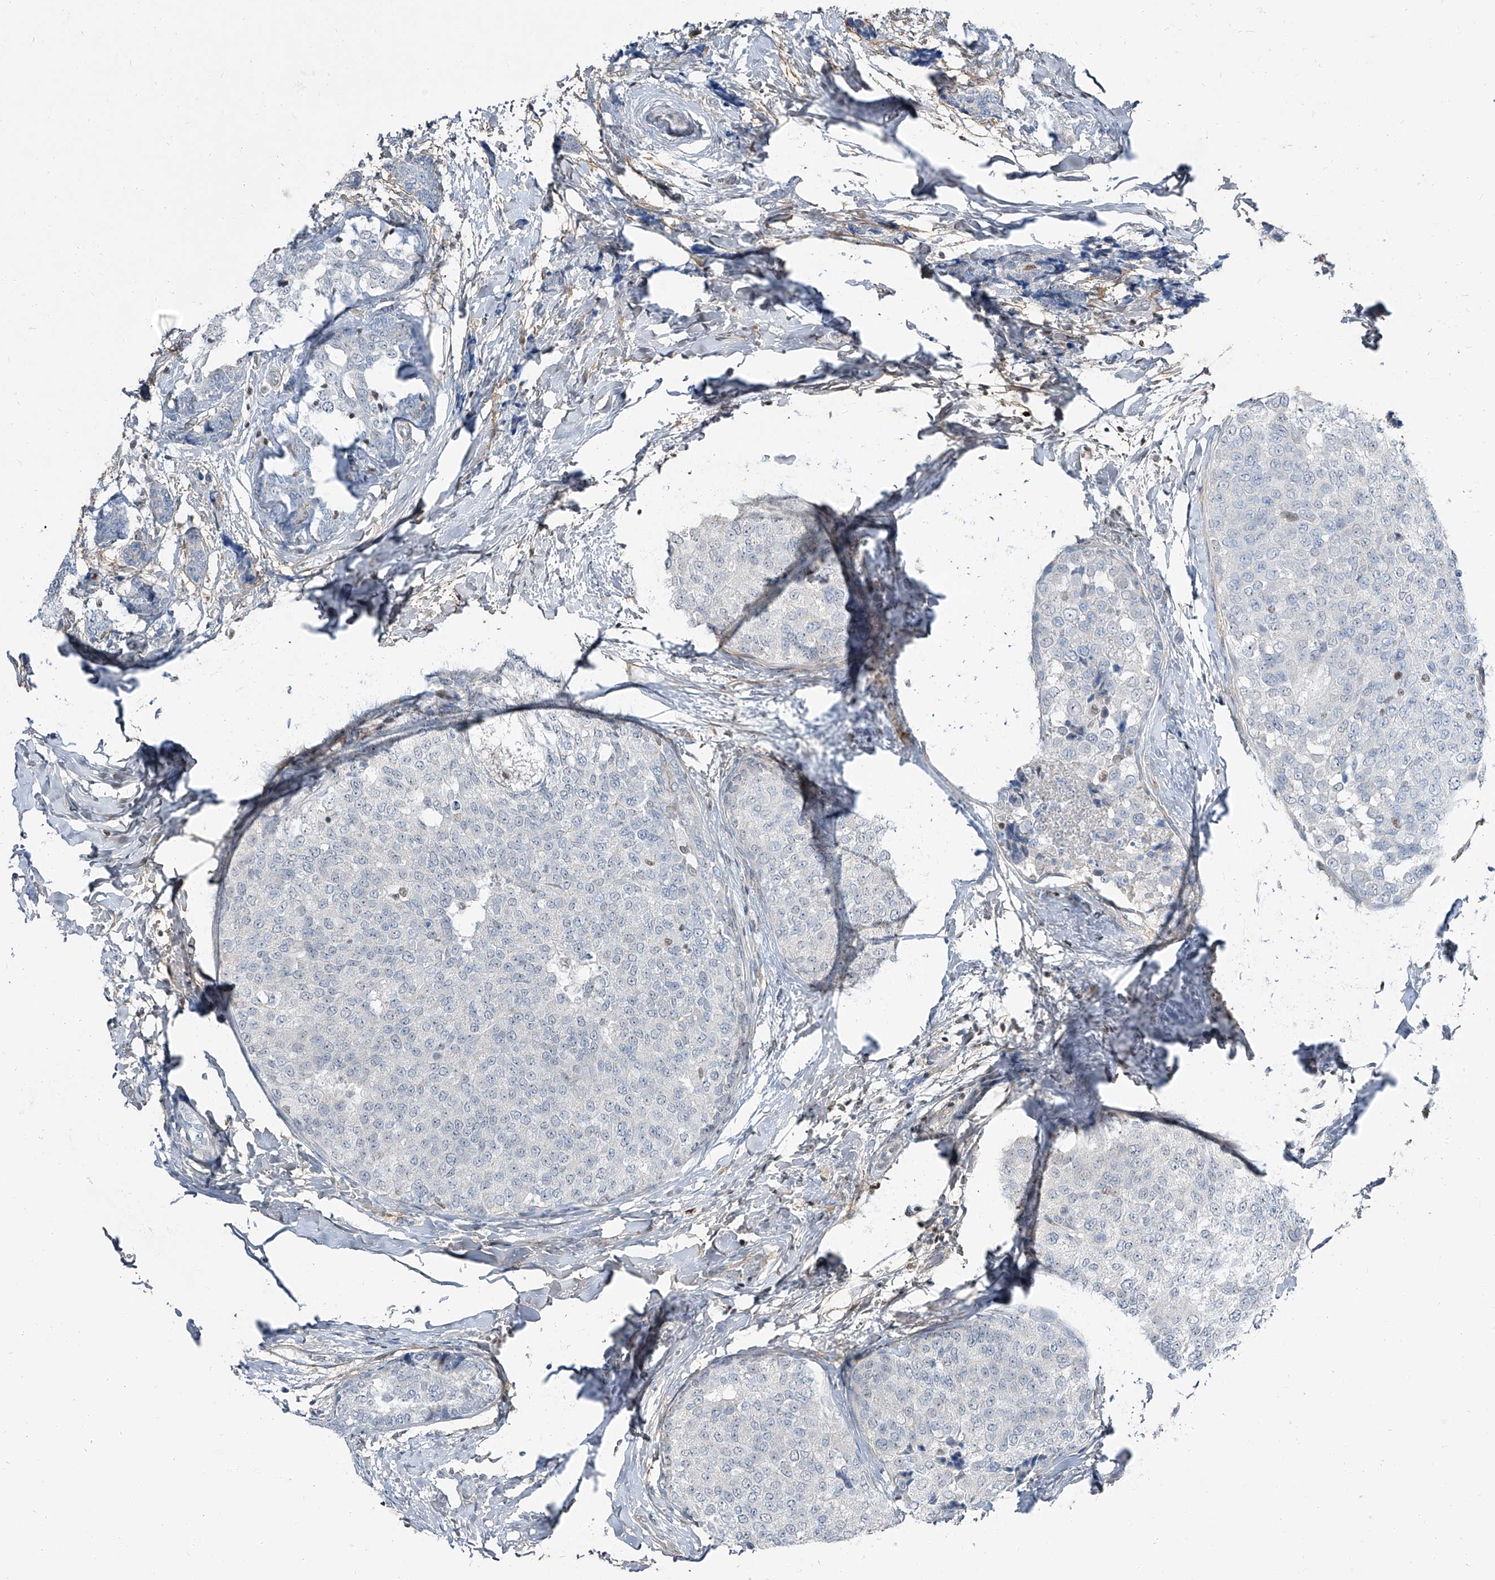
{"staining": {"intensity": "negative", "quantity": "none", "location": "none"}, "tissue": "breast cancer", "cell_type": "Tumor cells", "image_type": "cancer", "snomed": [{"axis": "morphology", "description": "Normal tissue, NOS"}, {"axis": "morphology", "description": "Duct carcinoma"}, {"axis": "topography", "description": "Breast"}], "caption": "Breast intraductal carcinoma was stained to show a protein in brown. There is no significant positivity in tumor cells. Brightfield microscopy of immunohistochemistry stained with DAB (brown) and hematoxylin (blue), captured at high magnification.", "gene": "HOXA3", "patient": {"sex": "female", "age": 43}}